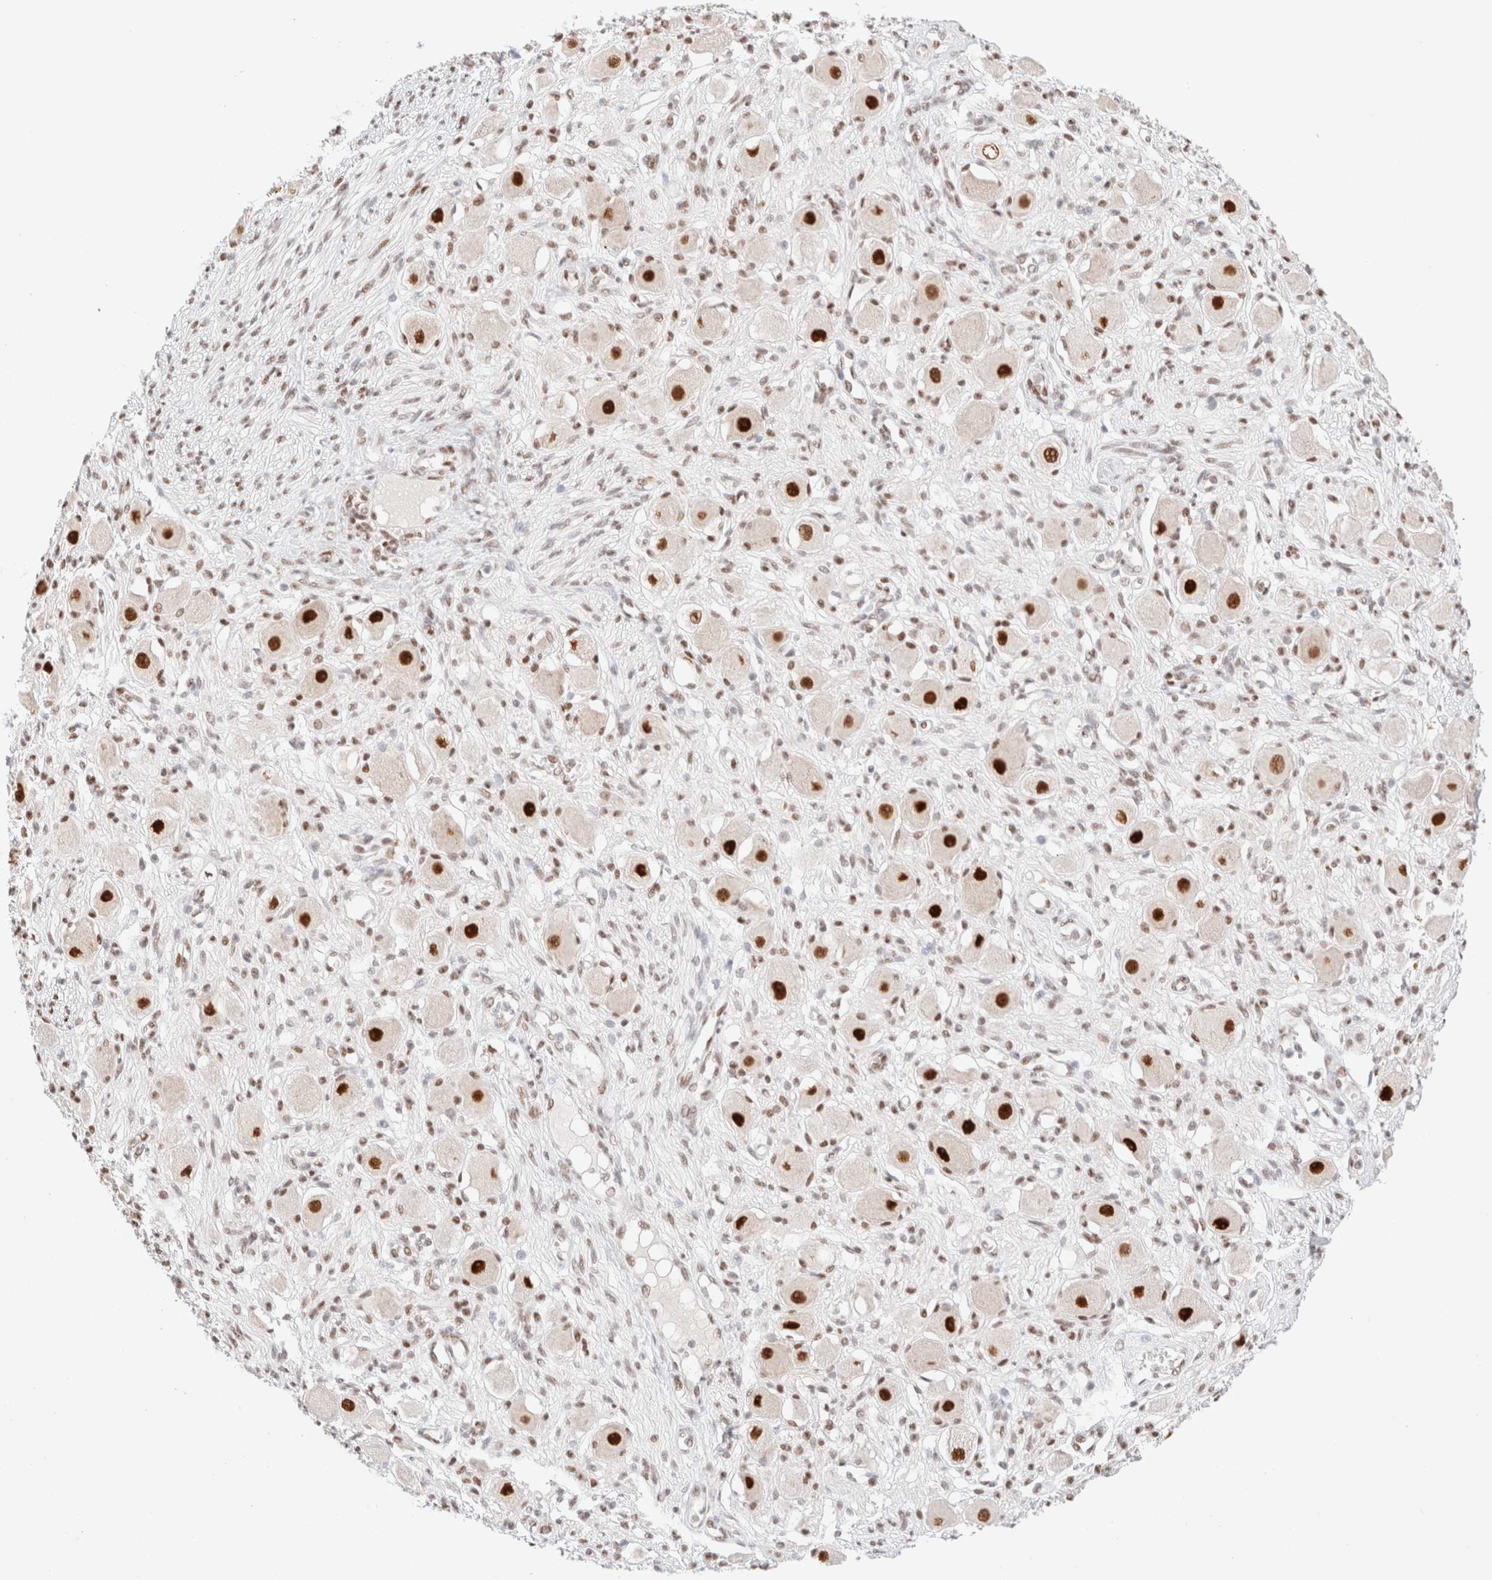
{"staining": {"intensity": "weak", "quantity": ">75%", "location": "nuclear"}, "tissue": "adipose tissue", "cell_type": "Adipocytes", "image_type": "normal", "snomed": [{"axis": "morphology", "description": "Normal tissue, NOS"}, {"axis": "topography", "description": "Kidney"}, {"axis": "topography", "description": "Peripheral nerve tissue"}], "caption": "A brown stain shows weak nuclear staining of a protein in adipocytes of normal human adipose tissue.", "gene": "CIC", "patient": {"sex": "male", "age": 7}}